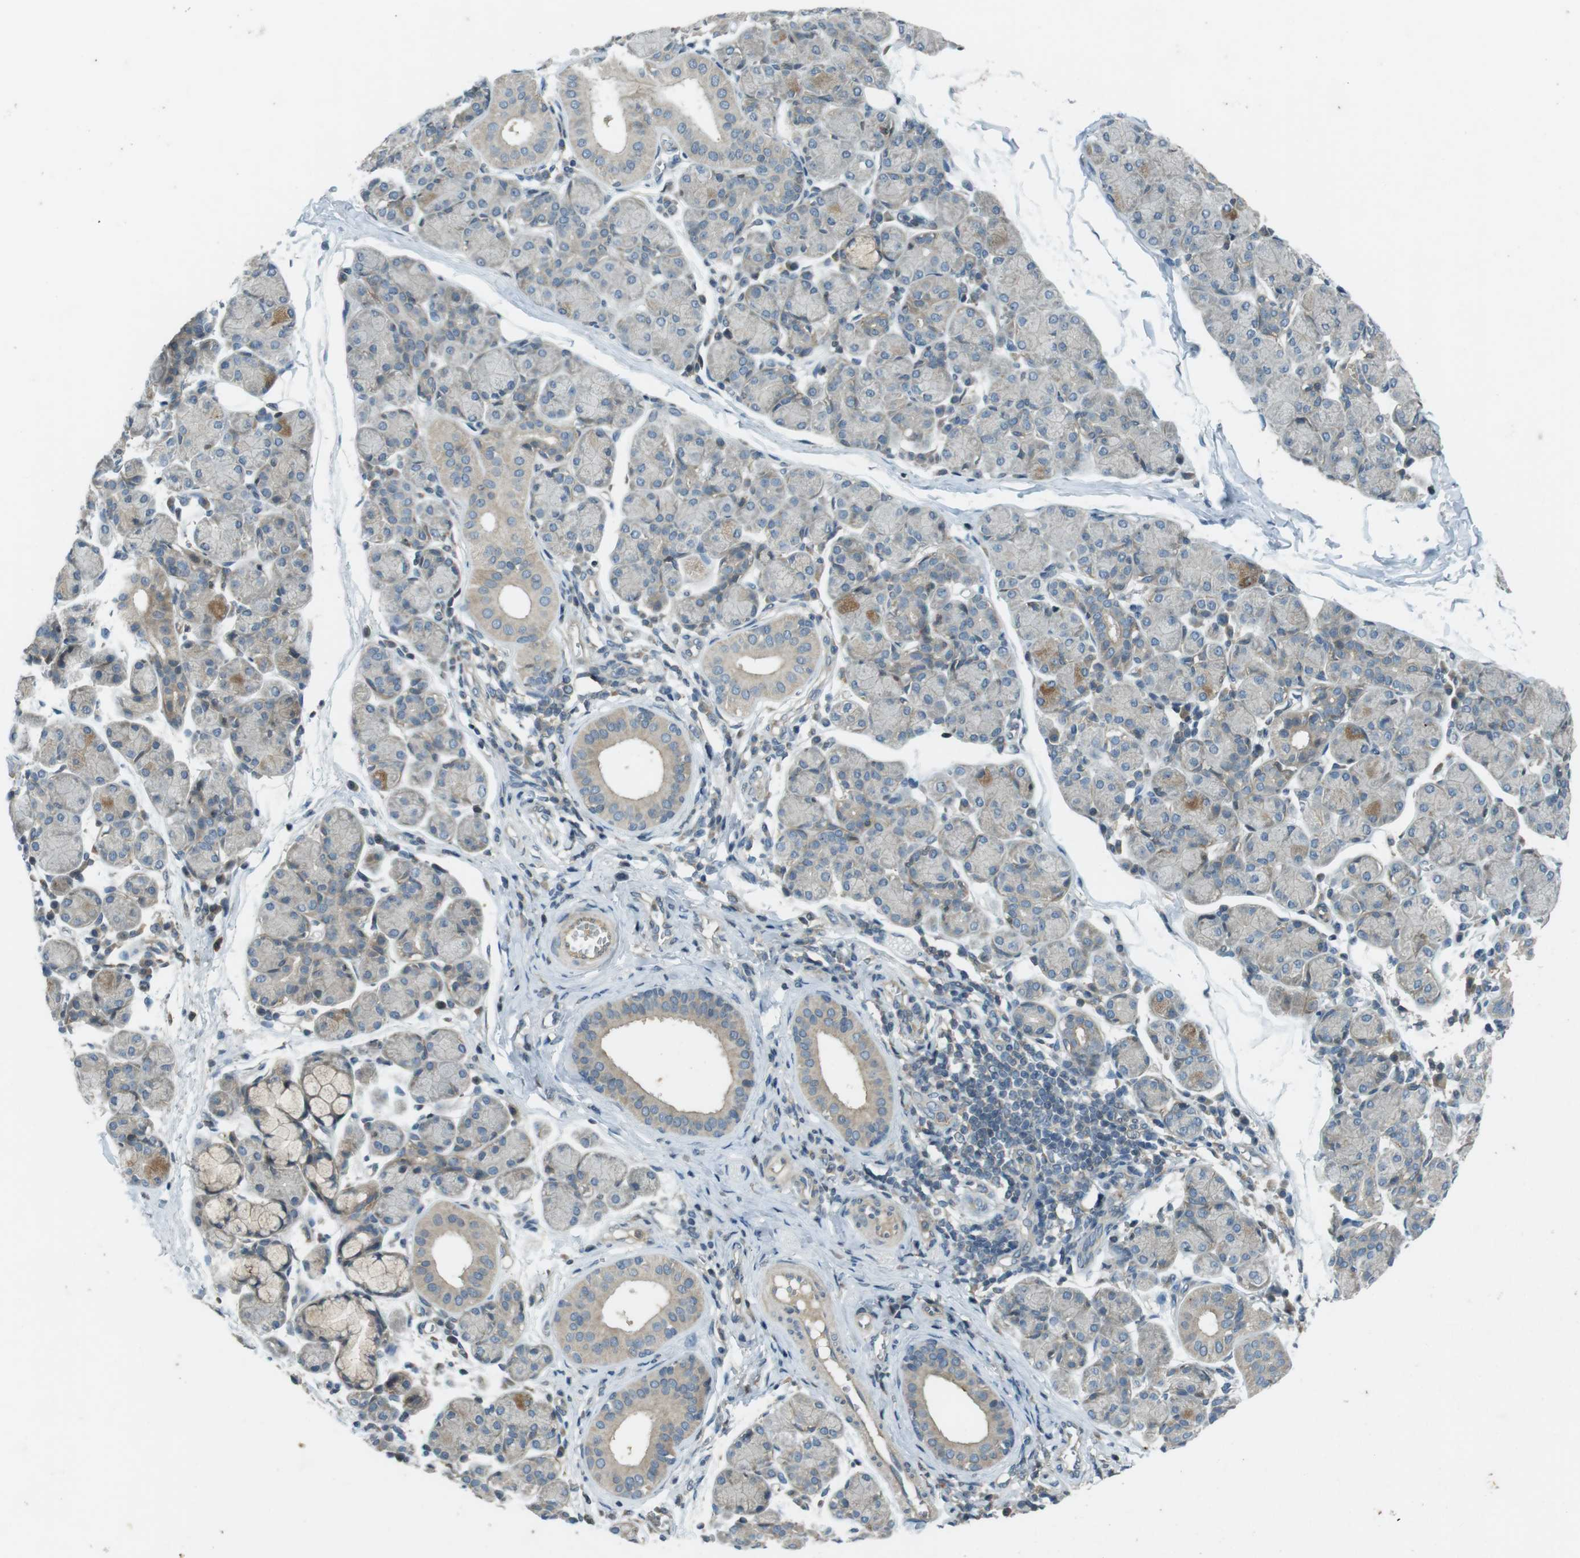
{"staining": {"intensity": "weak", "quantity": "<25%", "location": "cytoplasmic/membranous"}, "tissue": "salivary gland", "cell_type": "Glandular cells", "image_type": "normal", "snomed": [{"axis": "morphology", "description": "Normal tissue, NOS"}, {"axis": "morphology", "description": "Inflammation, NOS"}, {"axis": "topography", "description": "Lymph node"}, {"axis": "topography", "description": "Salivary gland"}], "caption": "Glandular cells are negative for brown protein staining in benign salivary gland. (DAB (3,3'-diaminobenzidine) IHC with hematoxylin counter stain).", "gene": "ZYX", "patient": {"sex": "male", "age": 3}}